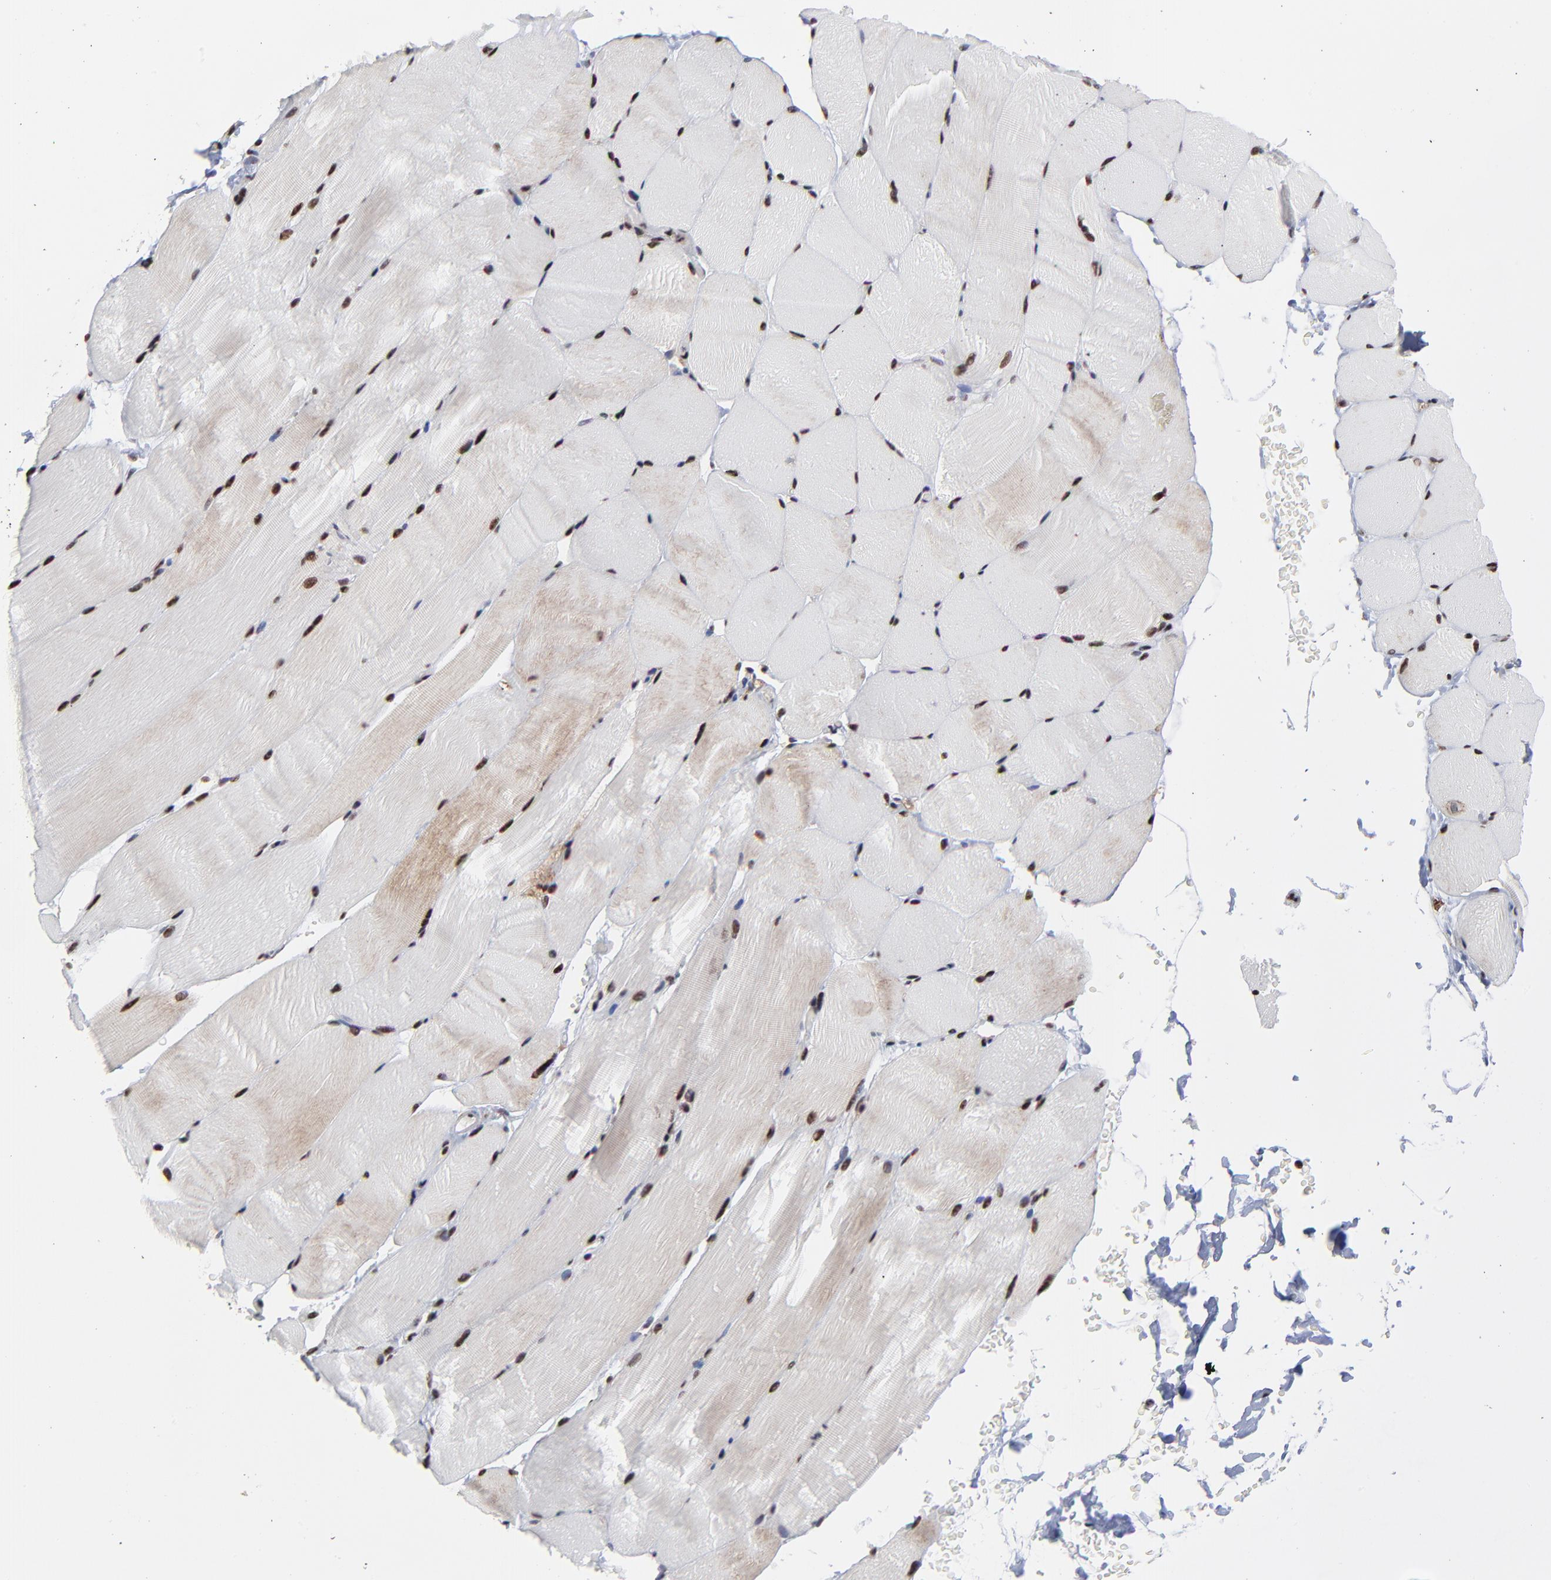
{"staining": {"intensity": "moderate", "quantity": ">75%", "location": "nuclear"}, "tissue": "skeletal muscle", "cell_type": "Myocytes", "image_type": "normal", "snomed": [{"axis": "morphology", "description": "Normal tissue, NOS"}, {"axis": "topography", "description": "Skeletal muscle"}, {"axis": "topography", "description": "Parathyroid gland"}], "caption": "Immunohistochemistry histopathology image of unremarkable skeletal muscle: skeletal muscle stained using immunohistochemistry displays medium levels of moderate protein expression localized specifically in the nuclear of myocytes, appearing as a nuclear brown color.", "gene": "RBM22", "patient": {"sex": "female", "age": 37}}